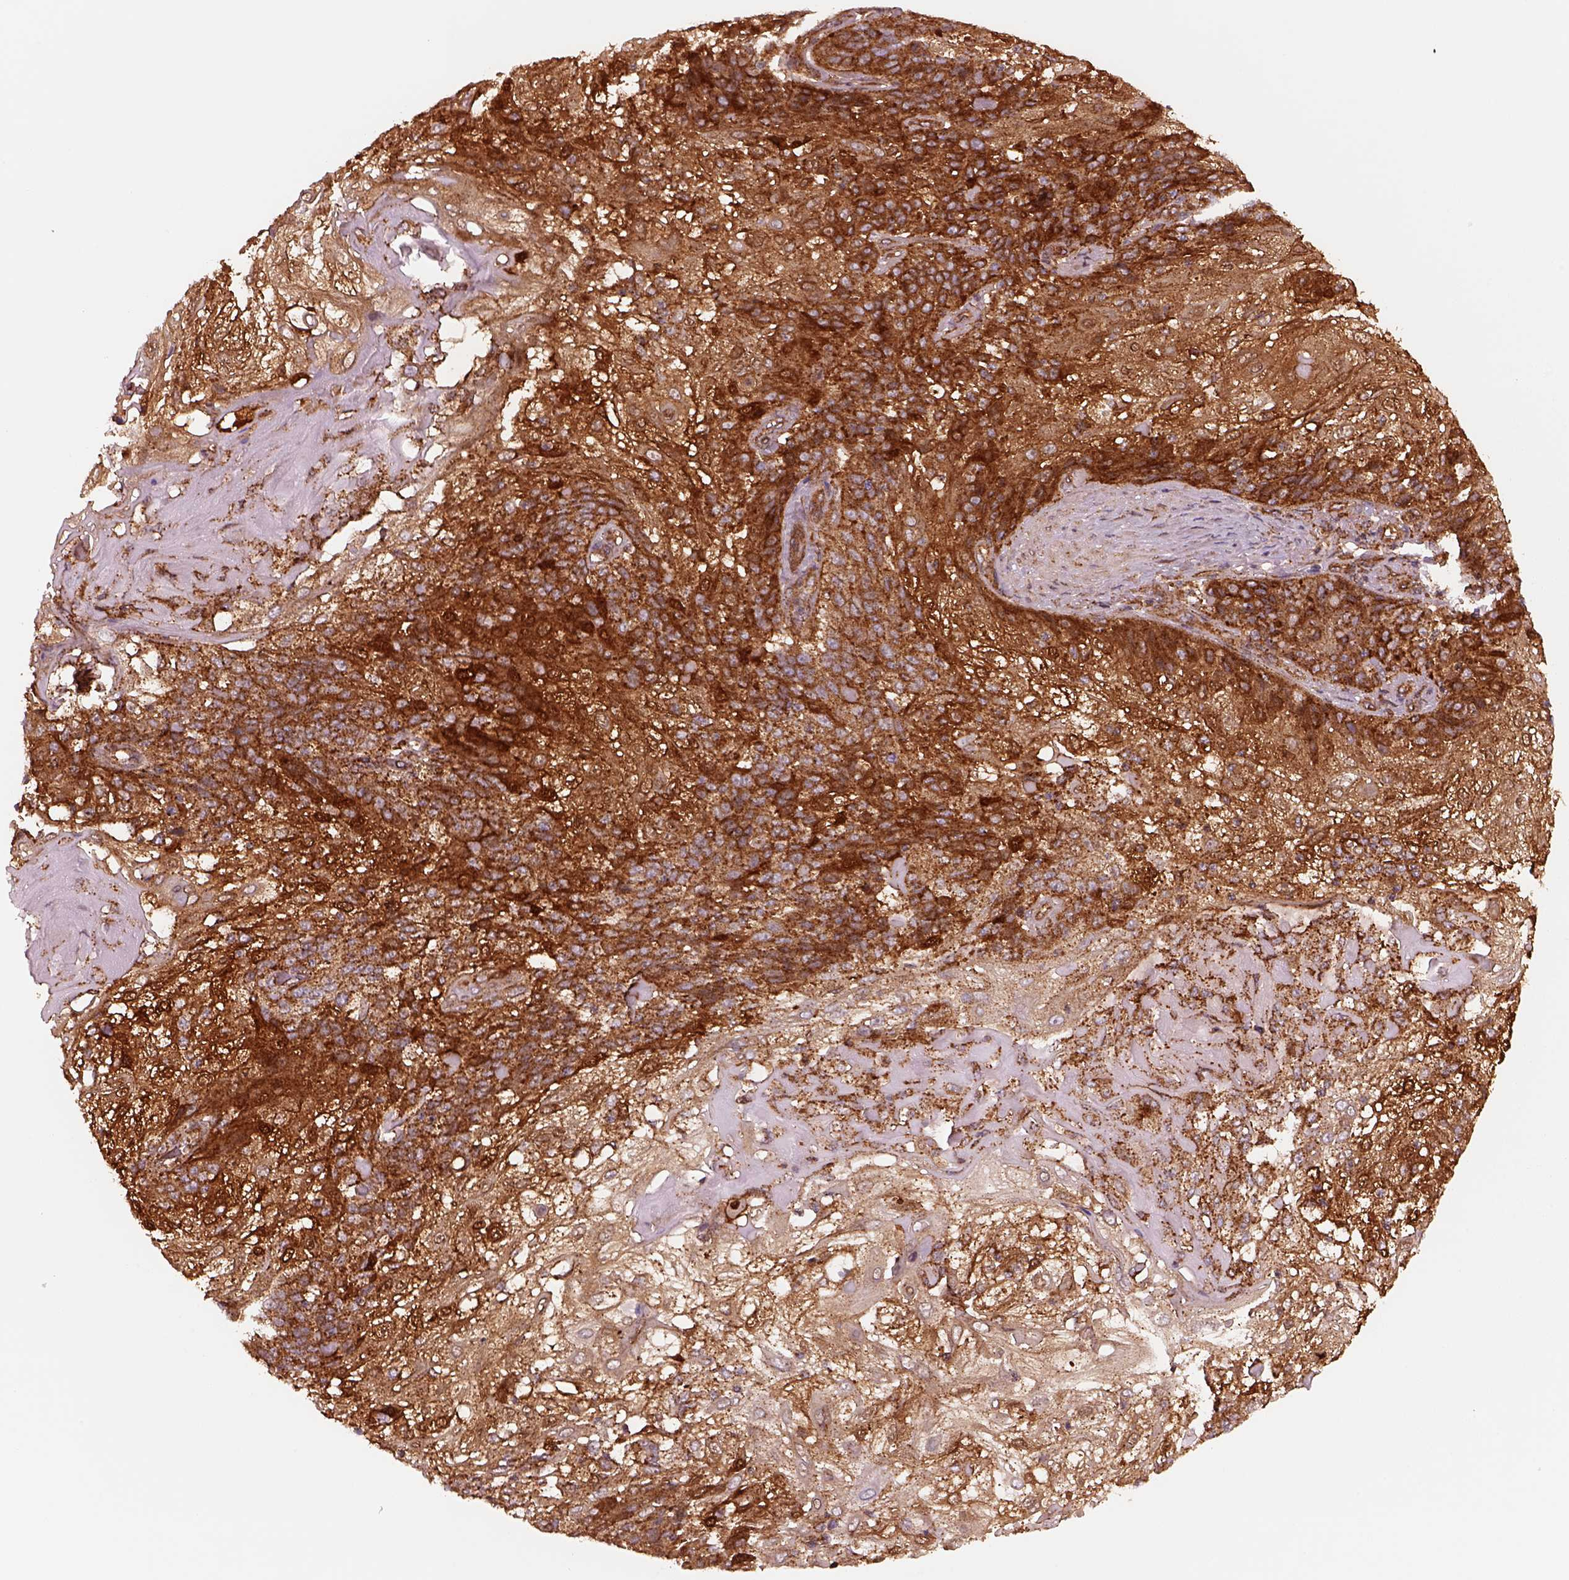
{"staining": {"intensity": "strong", "quantity": ">75%", "location": "cytoplasmic/membranous"}, "tissue": "skin cancer", "cell_type": "Tumor cells", "image_type": "cancer", "snomed": [{"axis": "morphology", "description": "Normal tissue, NOS"}, {"axis": "morphology", "description": "Squamous cell carcinoma, NOS"}, {"axis": "topography", "description": "Skin"}], "caption": "The micrograph exhibits immunohistochemical staining of squamous cell carcinoma (skin). There is strong cytoplasmic/membranous positivity is seen in approximately >75% of tumor cells. (Stains: DAB in brown, nuclei in blue, Microscopy: brightfield microscopy at high magnification).", "gene": "WASHC2A", "patient": {"sex": "female", "age": 83}}